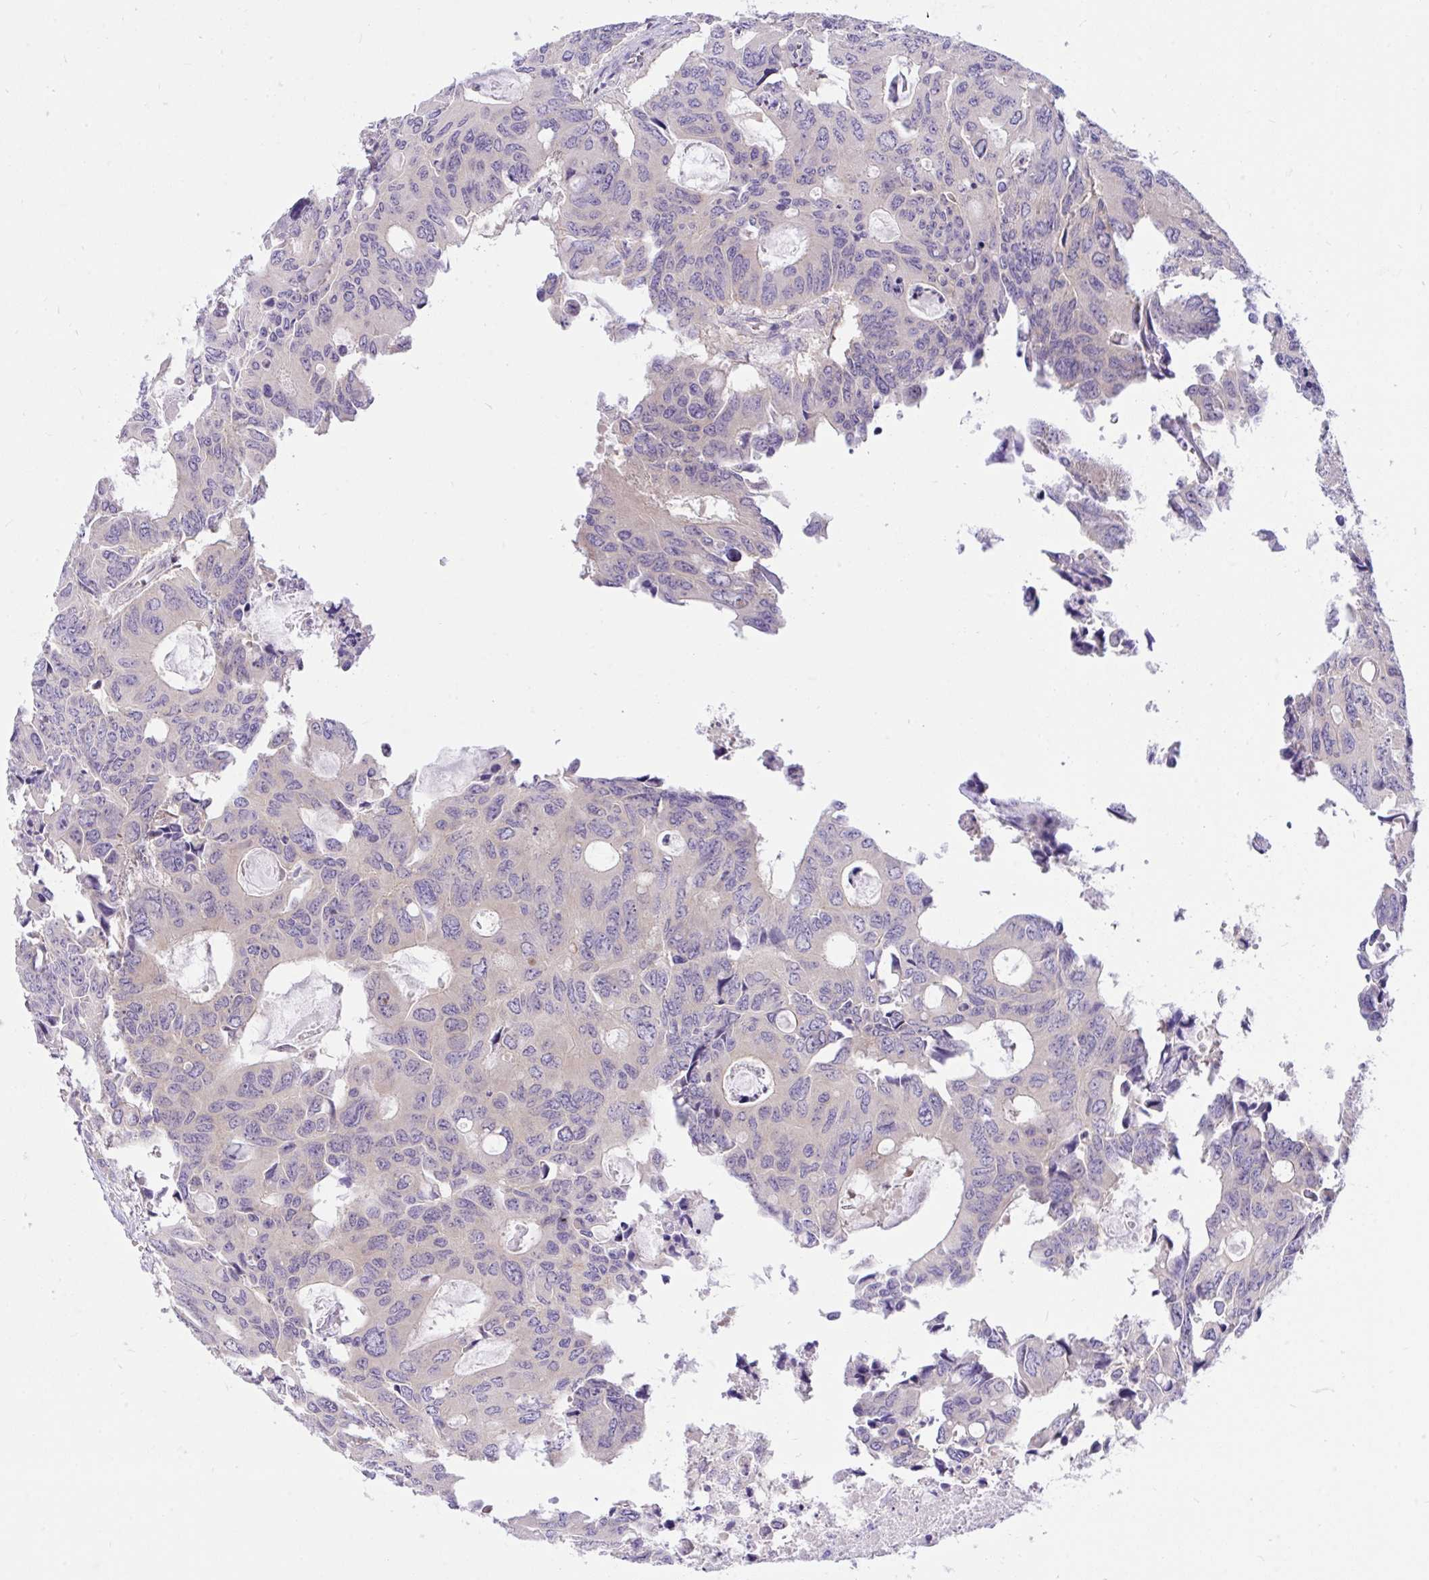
{"staining": {"intensity": "negative", "quantity": "none", "location": "none"}, "tissue": "colorectal cancer", "cell_type": "Tumor cells", "image_type": "cancer", "snomed": [{"axis": "morphology", "description": "Adenocarcinoma, NOS"}, {"axis": "topography", "description": "Rectum"}], "caption": "This is an immunohistochemistry histopathology image of human colorectal adenocarcinoma. There is no positivity in tumor cells.", "gene": "TLN2", "patient": {"sex": "male", "age": 76}}